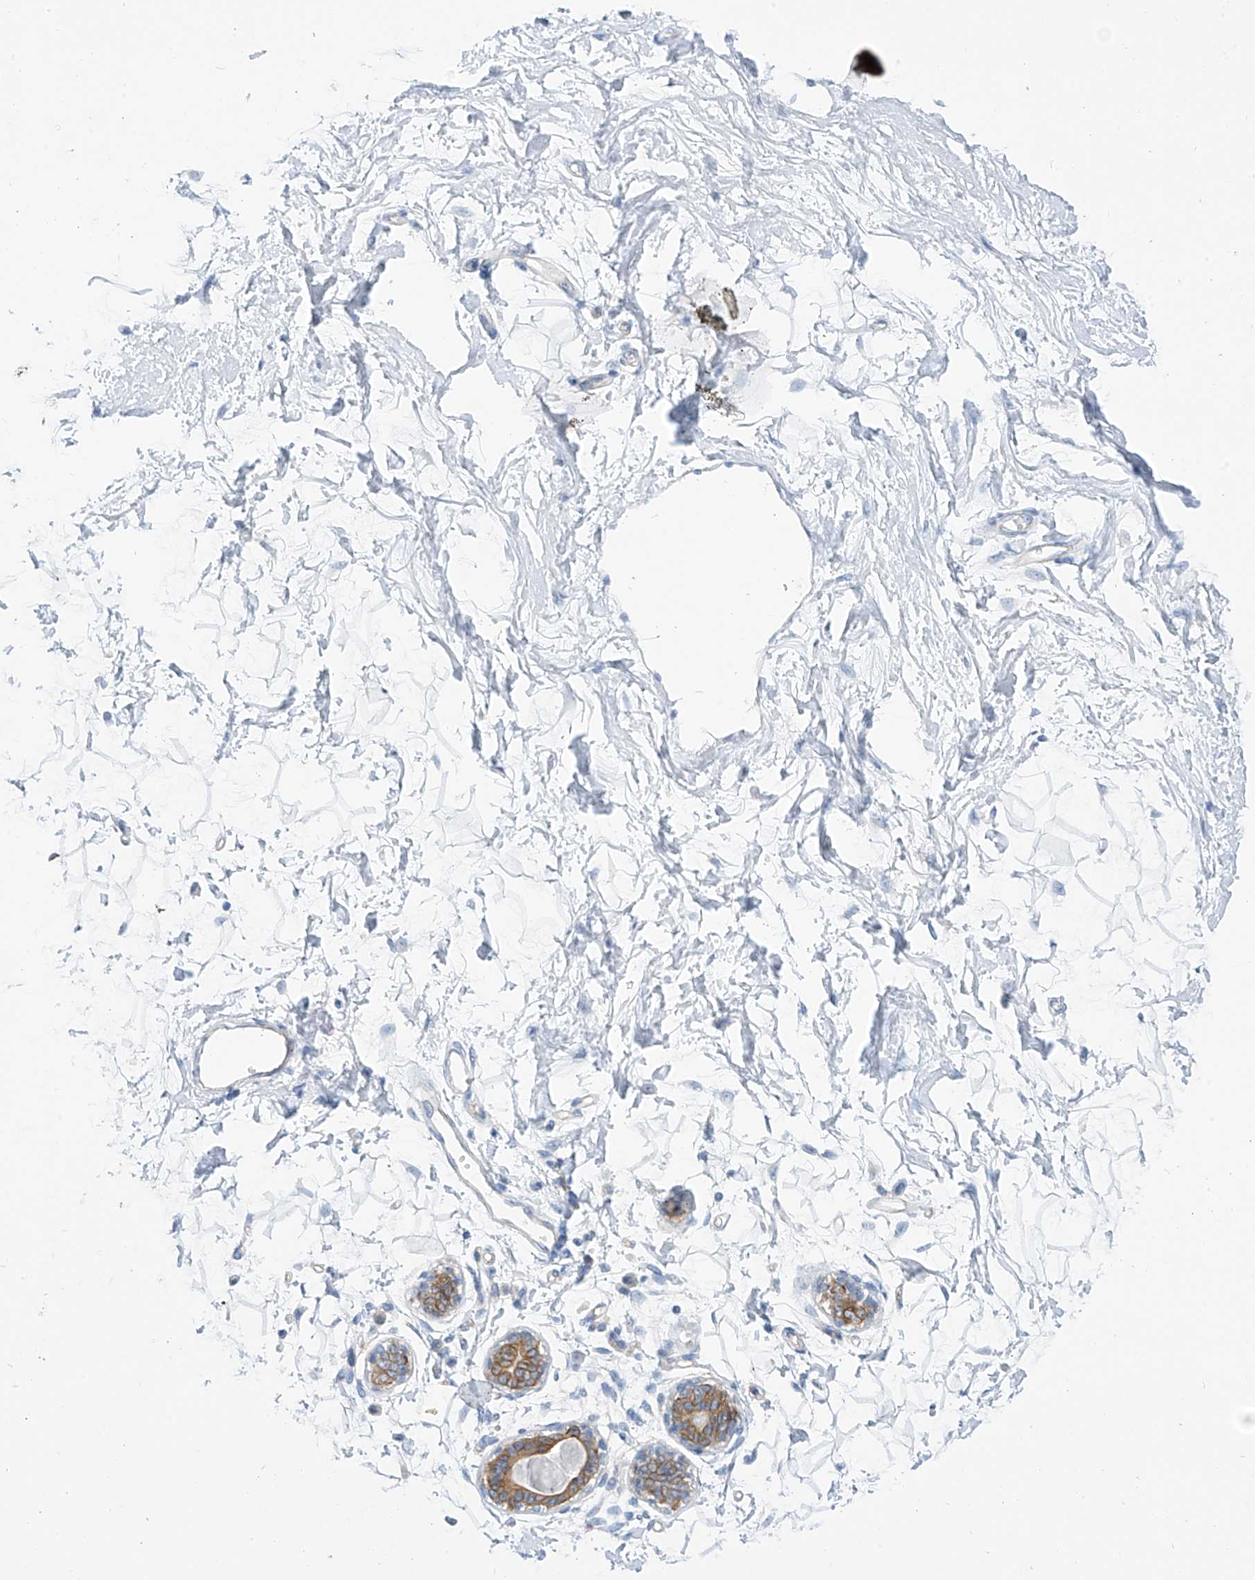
{"staining": {"intensity": "negative", "quantity": "none", "location": "none"}, "tissue": "breast", "cell_type": "Adipocytes", "image_type": "normal", "snomed": [{"axis": "morphology", "description": "Normal tissue, NOS"}, {"axis": "topography", "description": "Breast"}], "caption": "Immunohistochemistry (IHC) of unremarkable human breast displays no staining in adipocytes.", "gene": "PIK3C2B", "patient": {"sex": "female", "age": 45}}